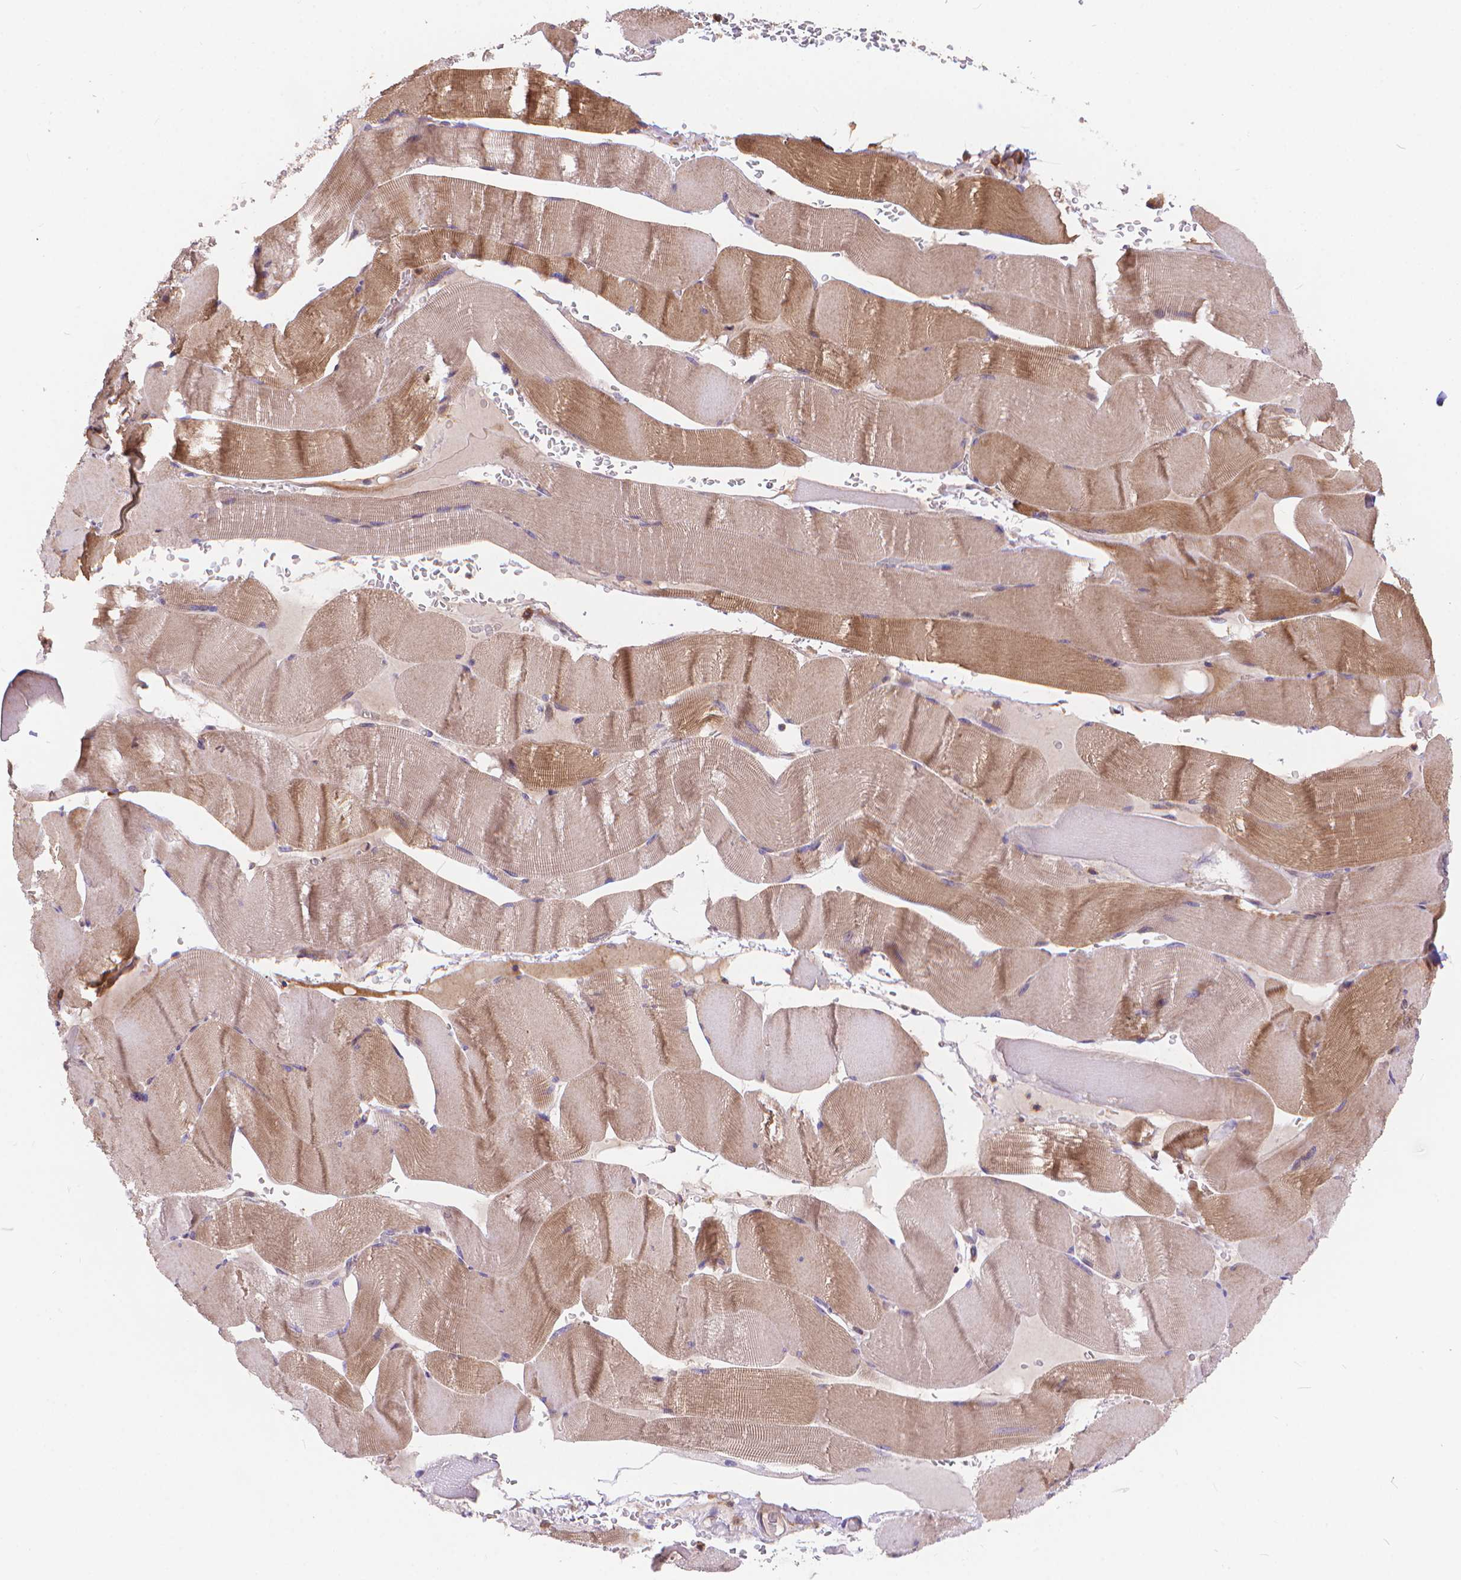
{"staining": {"intensity": "moderate", "quantity": "25%-75%", "location": "cytoplasmic/membranous"}, "tissue": "skeletal muscle", "cell_type": "Myocytes", "image_type": "normal", "snomed": [{"axis": "morphology", "description": "Normal tissue, NOS"}, {"axis": "topography", "description": "Skeletal muscle"}], "caption": "The photomicrograph shows a brown stain indicating the presence of a protein in the cytoplasmic/membranous of myocytes in skeletal muscle. (brown staining indicates protein expression, while blue staining denotes nuclei).", "gene": "ARAP1", "patient": {"sex": "male", "age": 56}}